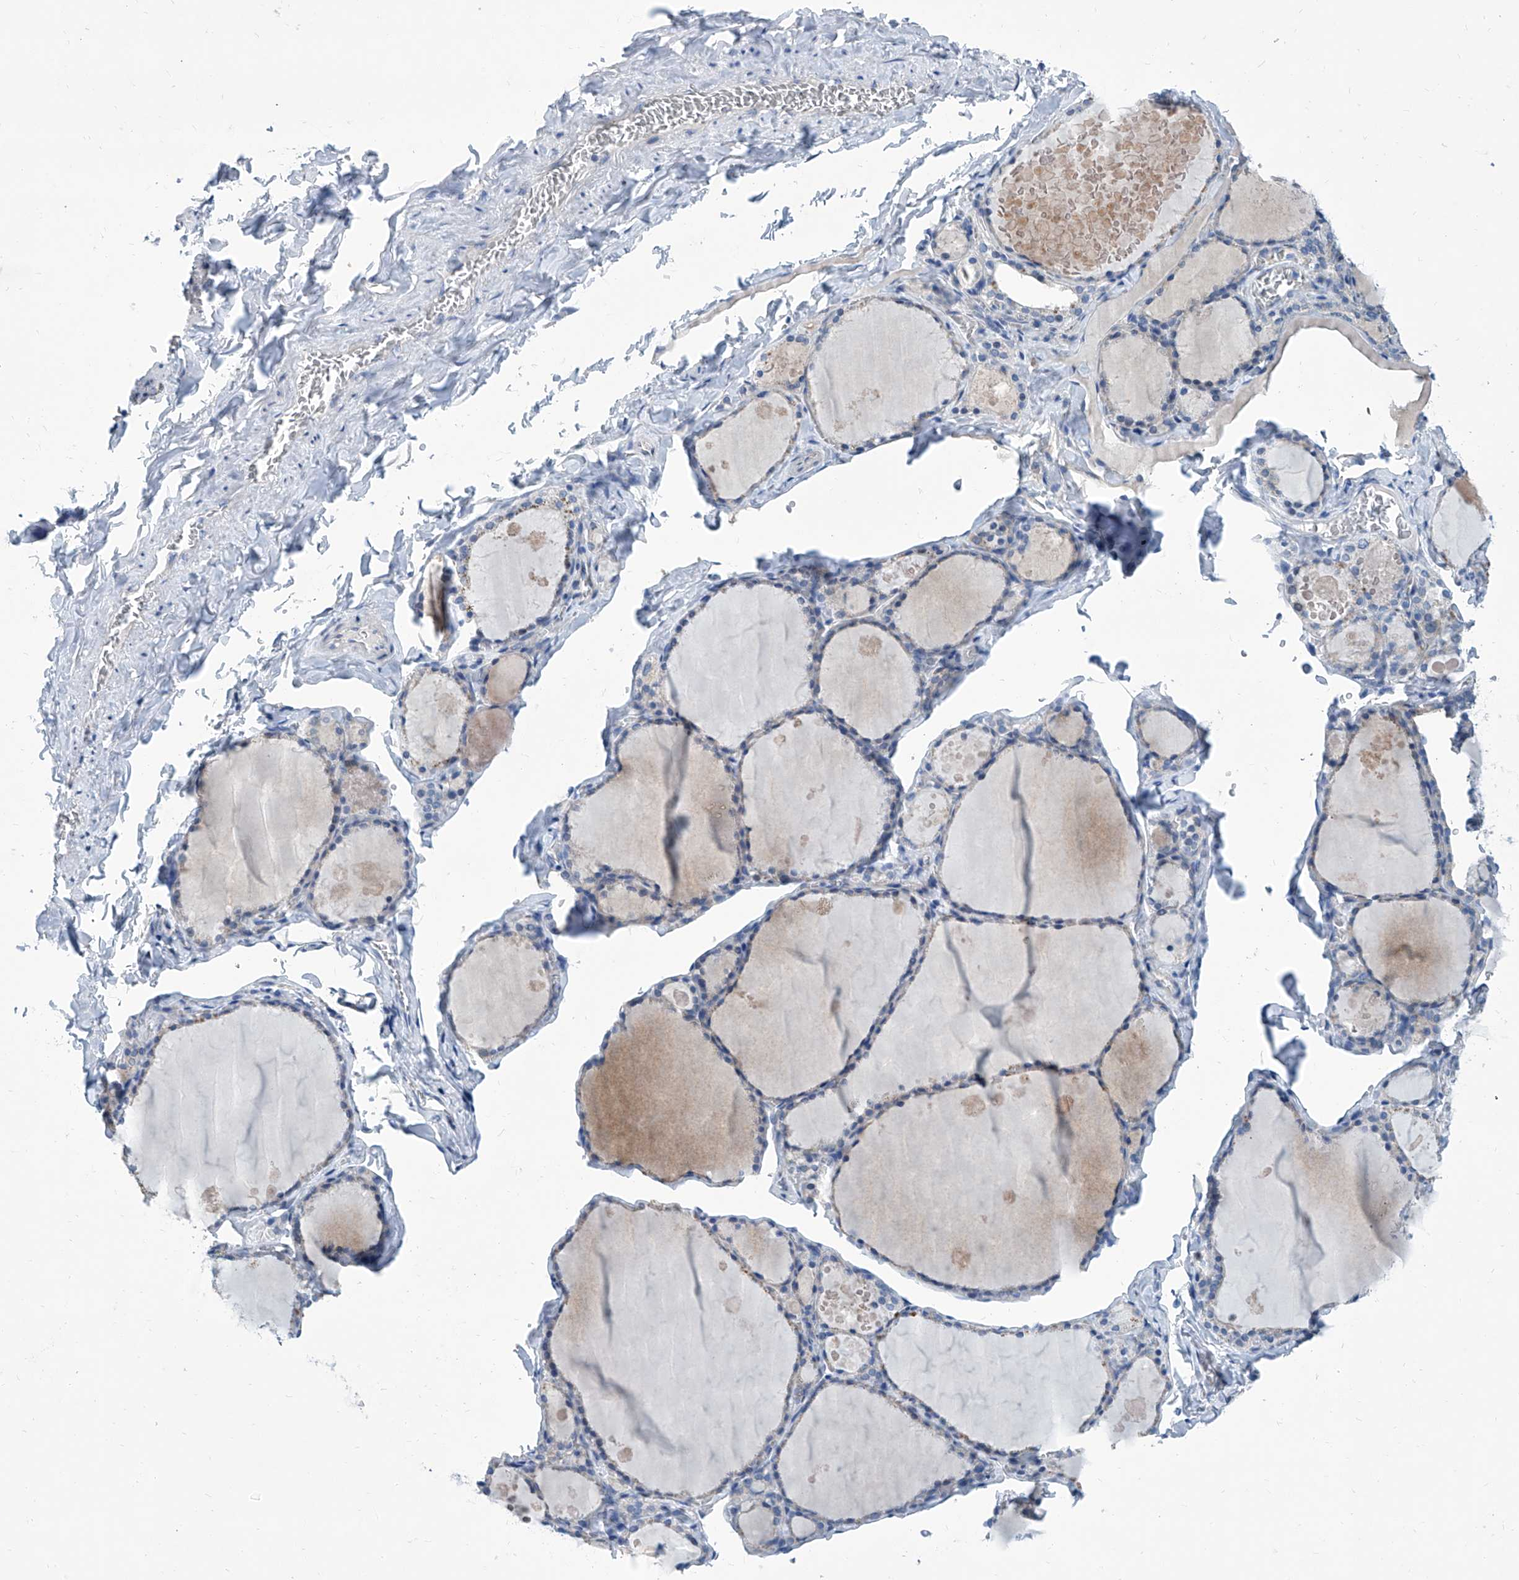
{"staining": {"intensity": "negative", "quantity": "none", "location": "none"}, "tissue": "thyroid gland", "cell_type": "Glandular cells", "image_type": "normal", "snomed": [{"axis": "morphology", "description": "Normal tissue, NOS"}, {"axis": "topography", "description": "Thyroid gland"}], "caption": "There is no significant staining in glandular cells of thyroid gland. The staining was performed using DAB to visualize the protein expression in brown, while the nuclei were stained in blue with hematoxylin (Magnification: 20x).", "gene": "ZNF519", "patient": {"sex": "male", "age": 56}}